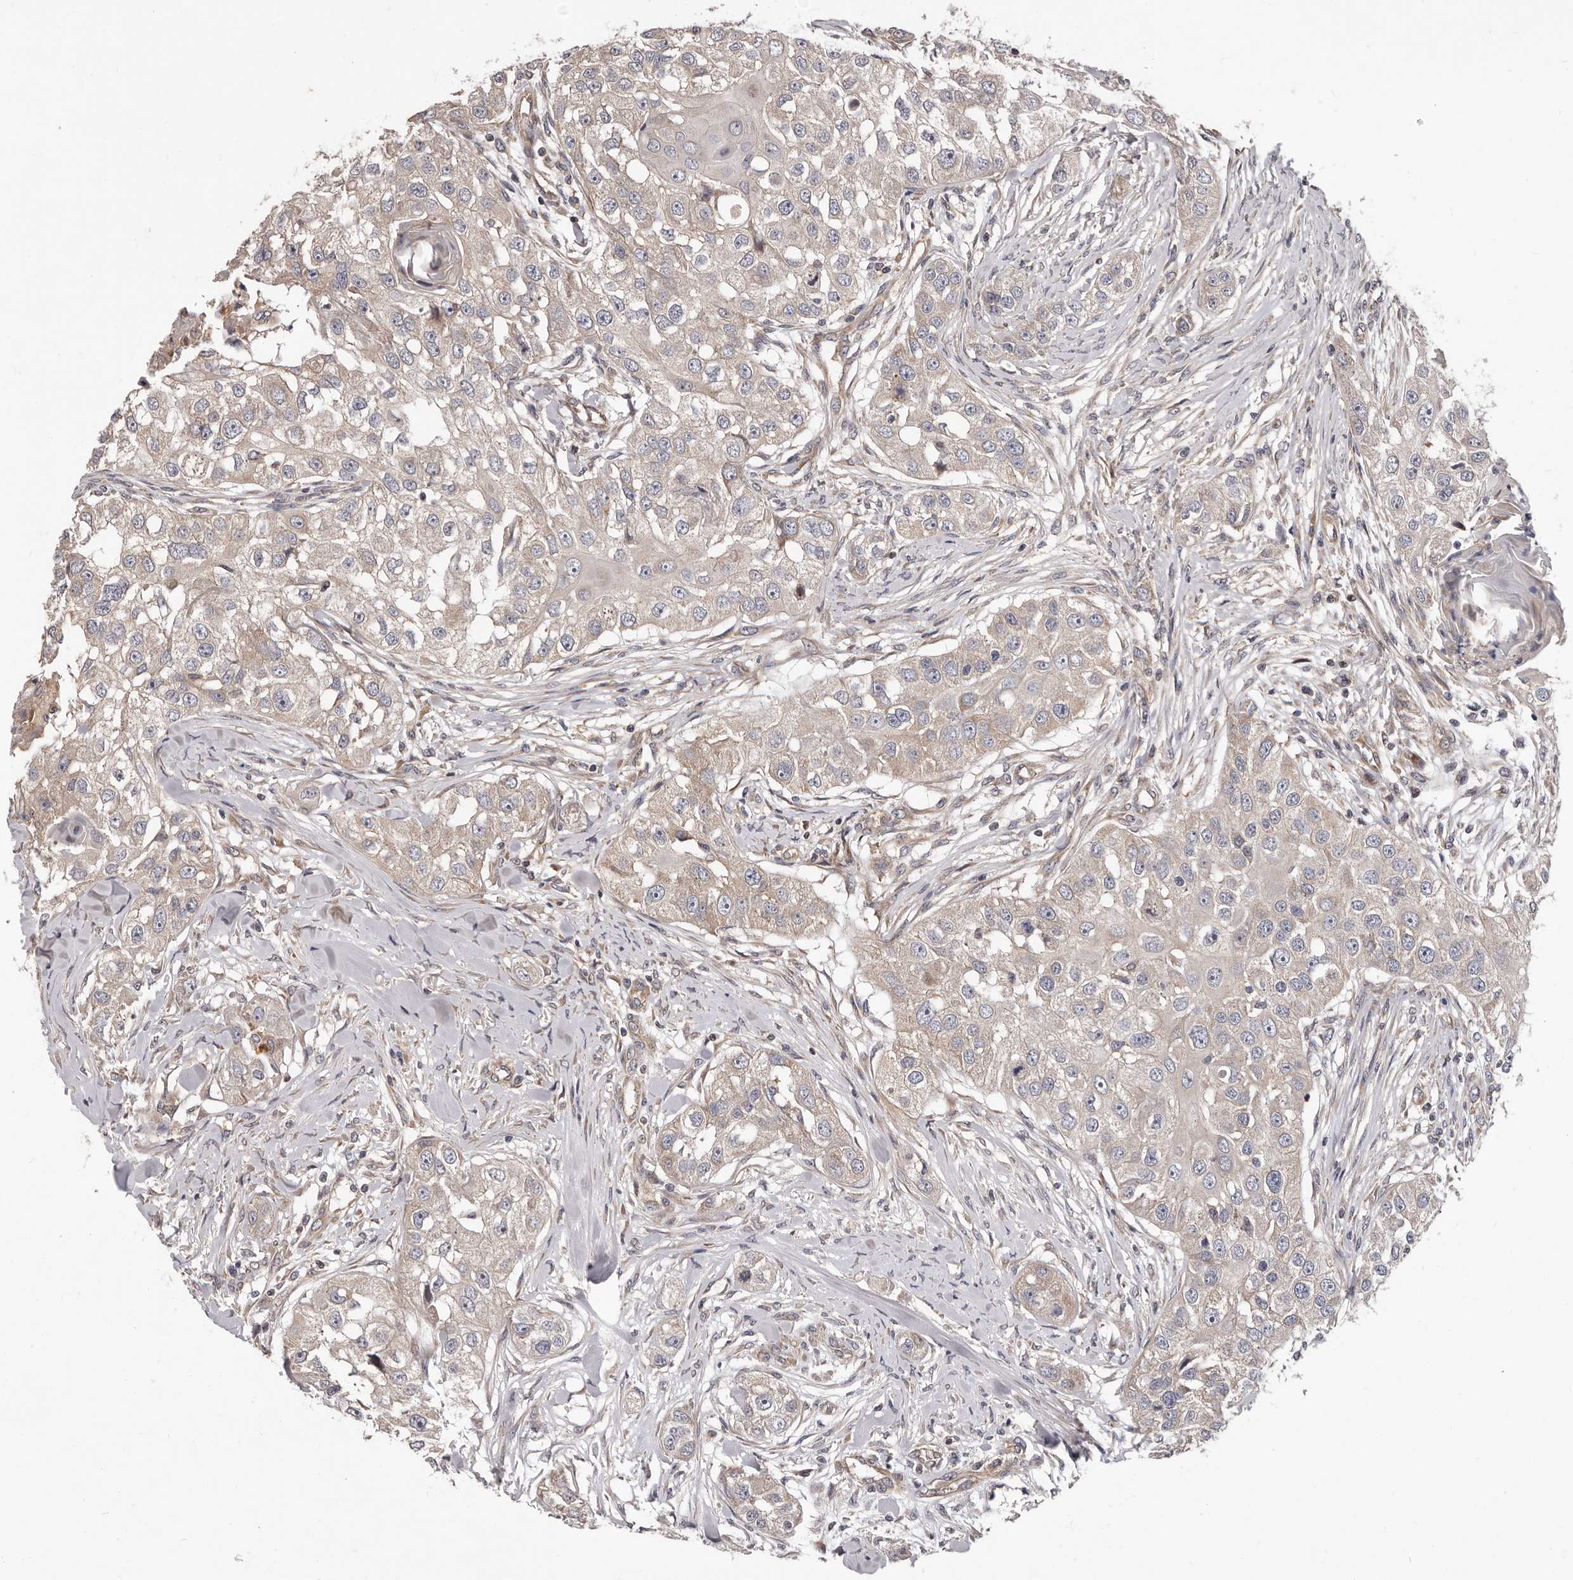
{"staining": {"intensity": "negative", "quantity": "none", "location": "none"}, "tissue": "head and neck cancer", "cell_type": "Tumor cells", "image_type": "cancer", "snomed": [{"axis": "morphology", "description": "Normal tissue, NOS"}, {"axis": "morphology", "description": "Squamous cell carcinoma, NOS"}, {"axis": "topography", "description": "Skeletal muscle"}, {"axis": "topography", "description": "Head-Neck"}], "caption": "Tumor cells are negative for protein expression in human head and neck cancer.", "gene": "VPS37A", "patient": {"sex": "male", "age": 51}}